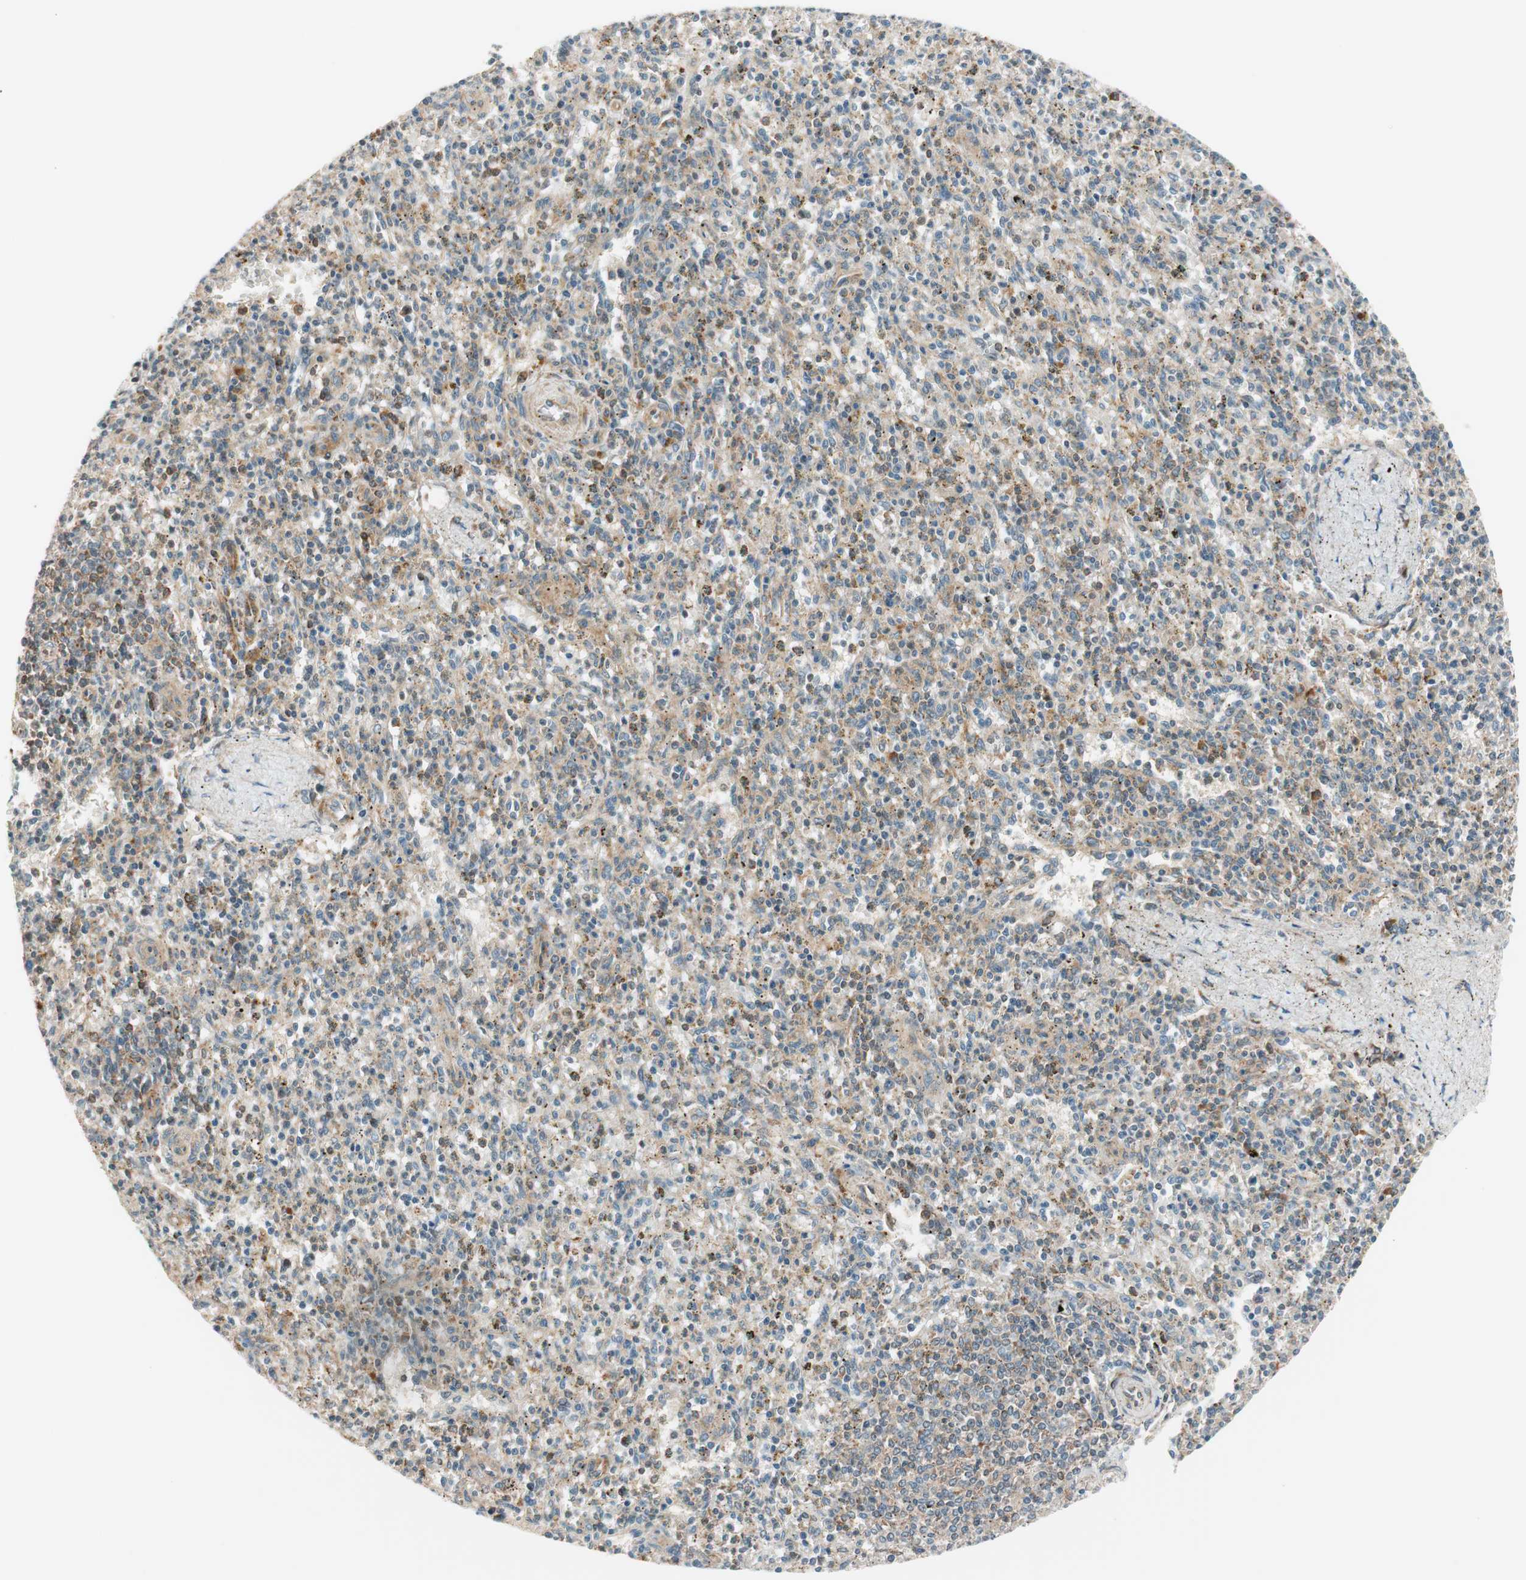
{"staining": {"intensity": "weak", "quantity": "25%-75%", "location": "cytoplasmic/membranous"}, "tissue": "spleen", "cell_type": "Cells in red pulp", "image_type": "normal", "snomed": [{"axis": "morphology", "description": "Normal tissue, NOS"}, {"axis": "topography", "description": "Spleen"}], "caption": "IHC of normal spleen demonstrates low levels of weak cytoplasmic/membranous expression in about 25%-75% of cells in red pulp. (DAB = brown stain, brightfield microscopy at high magnification).", "gene": "ABI1", "patient": {"sex": "male", "age": 72}}